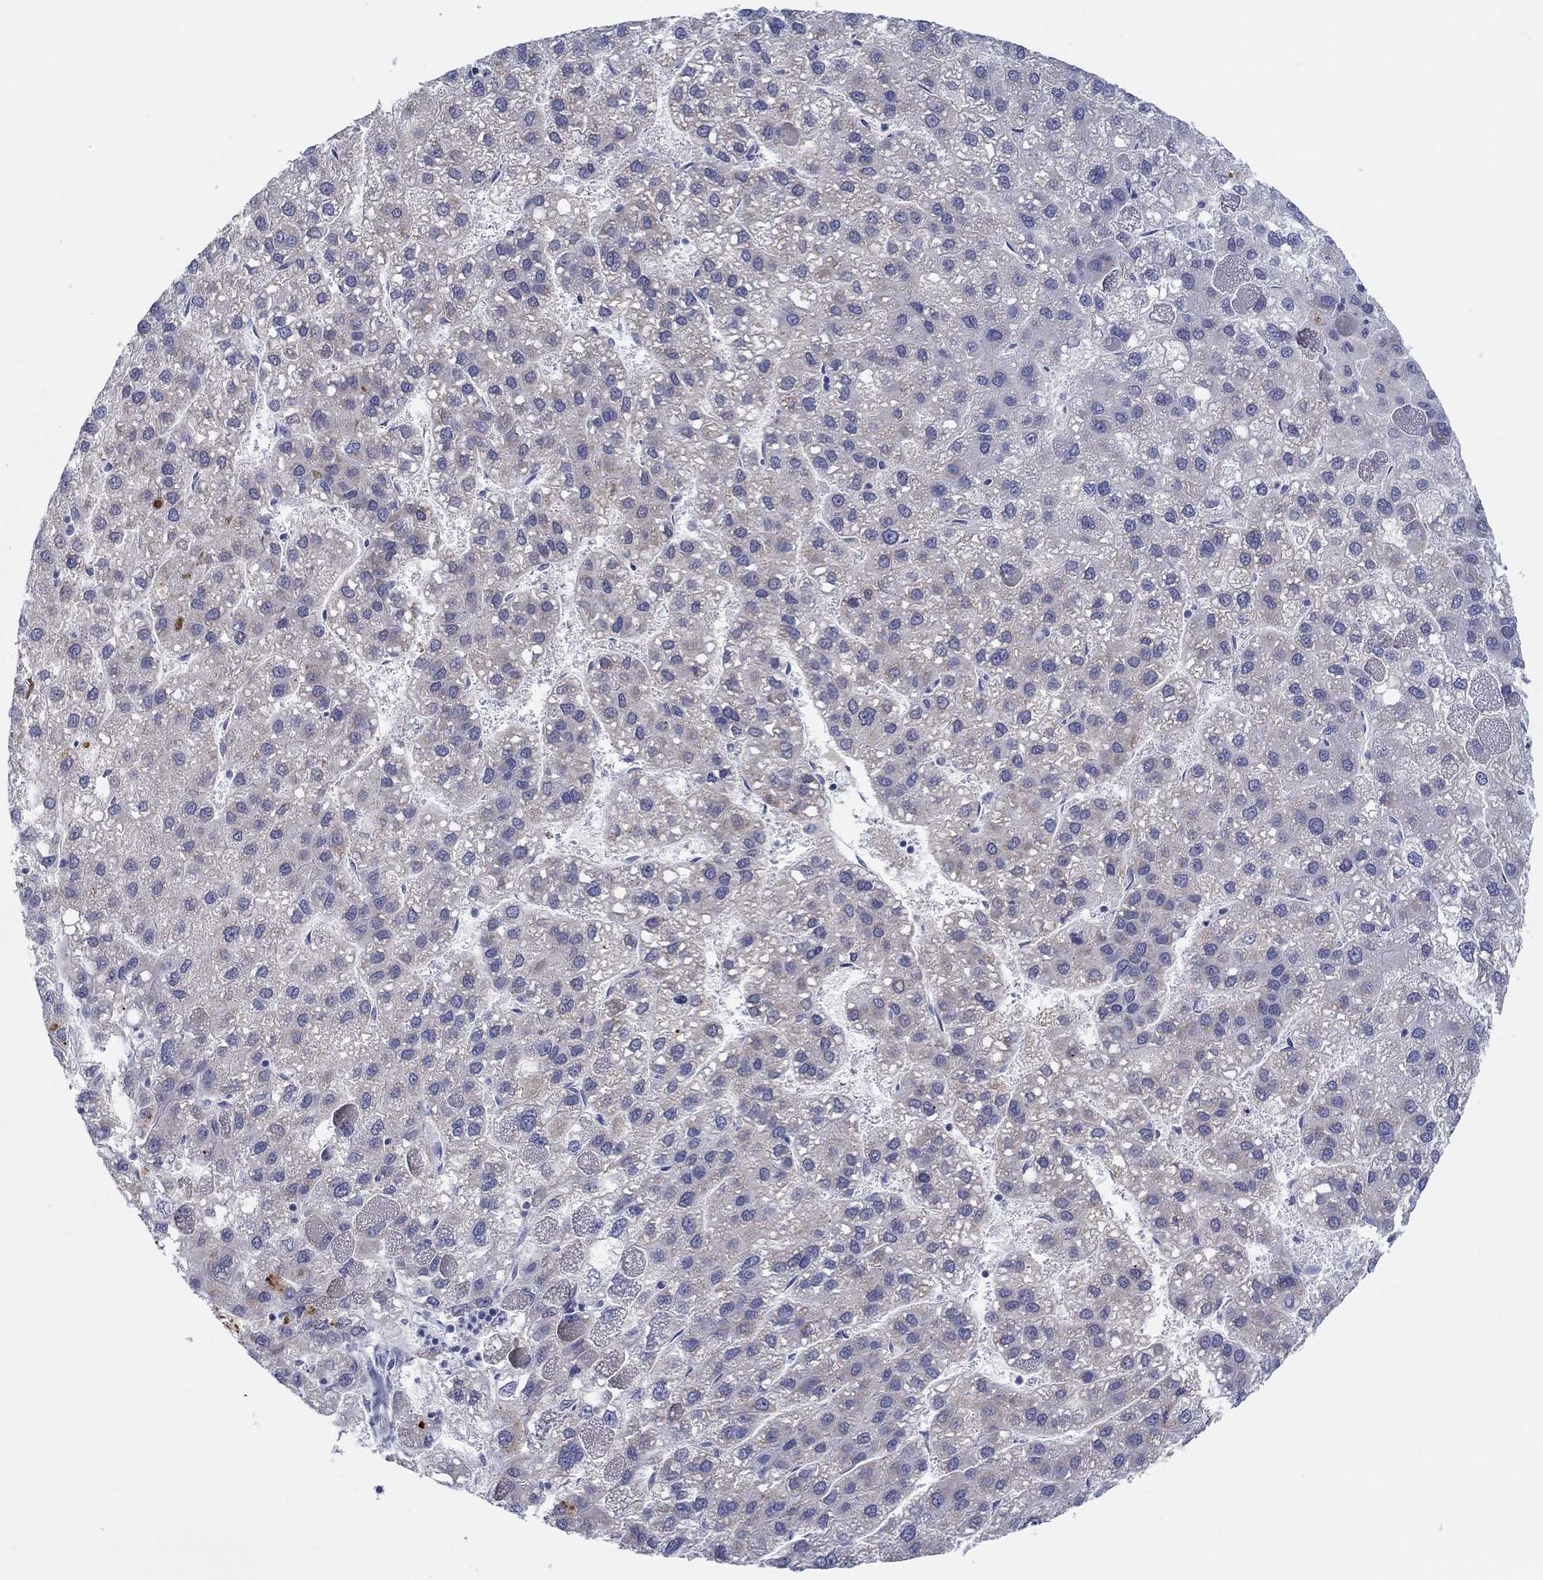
{"staining": {"intensity": "negative", "quantity": "none", "location": "none"}, "tissue": "liver cancer", "cell_type": "Tumor cells", "image_type": "cancer", "snomed": [{"axis": "morphology", "description": "Carcinoma, Hepatocellular, NOS"}, {"axis": "topography", "description": "Liver"}], "caption": "IHC micrograph of neoplastic tissue: liver hepatocellular carcinoma stained with DAB (3,3'-diaminobenzidine) exhibits no significant protein expression in tumor cells.", "gene": "HAPLN4", "patient": {"sex": "female", "age": 82}}